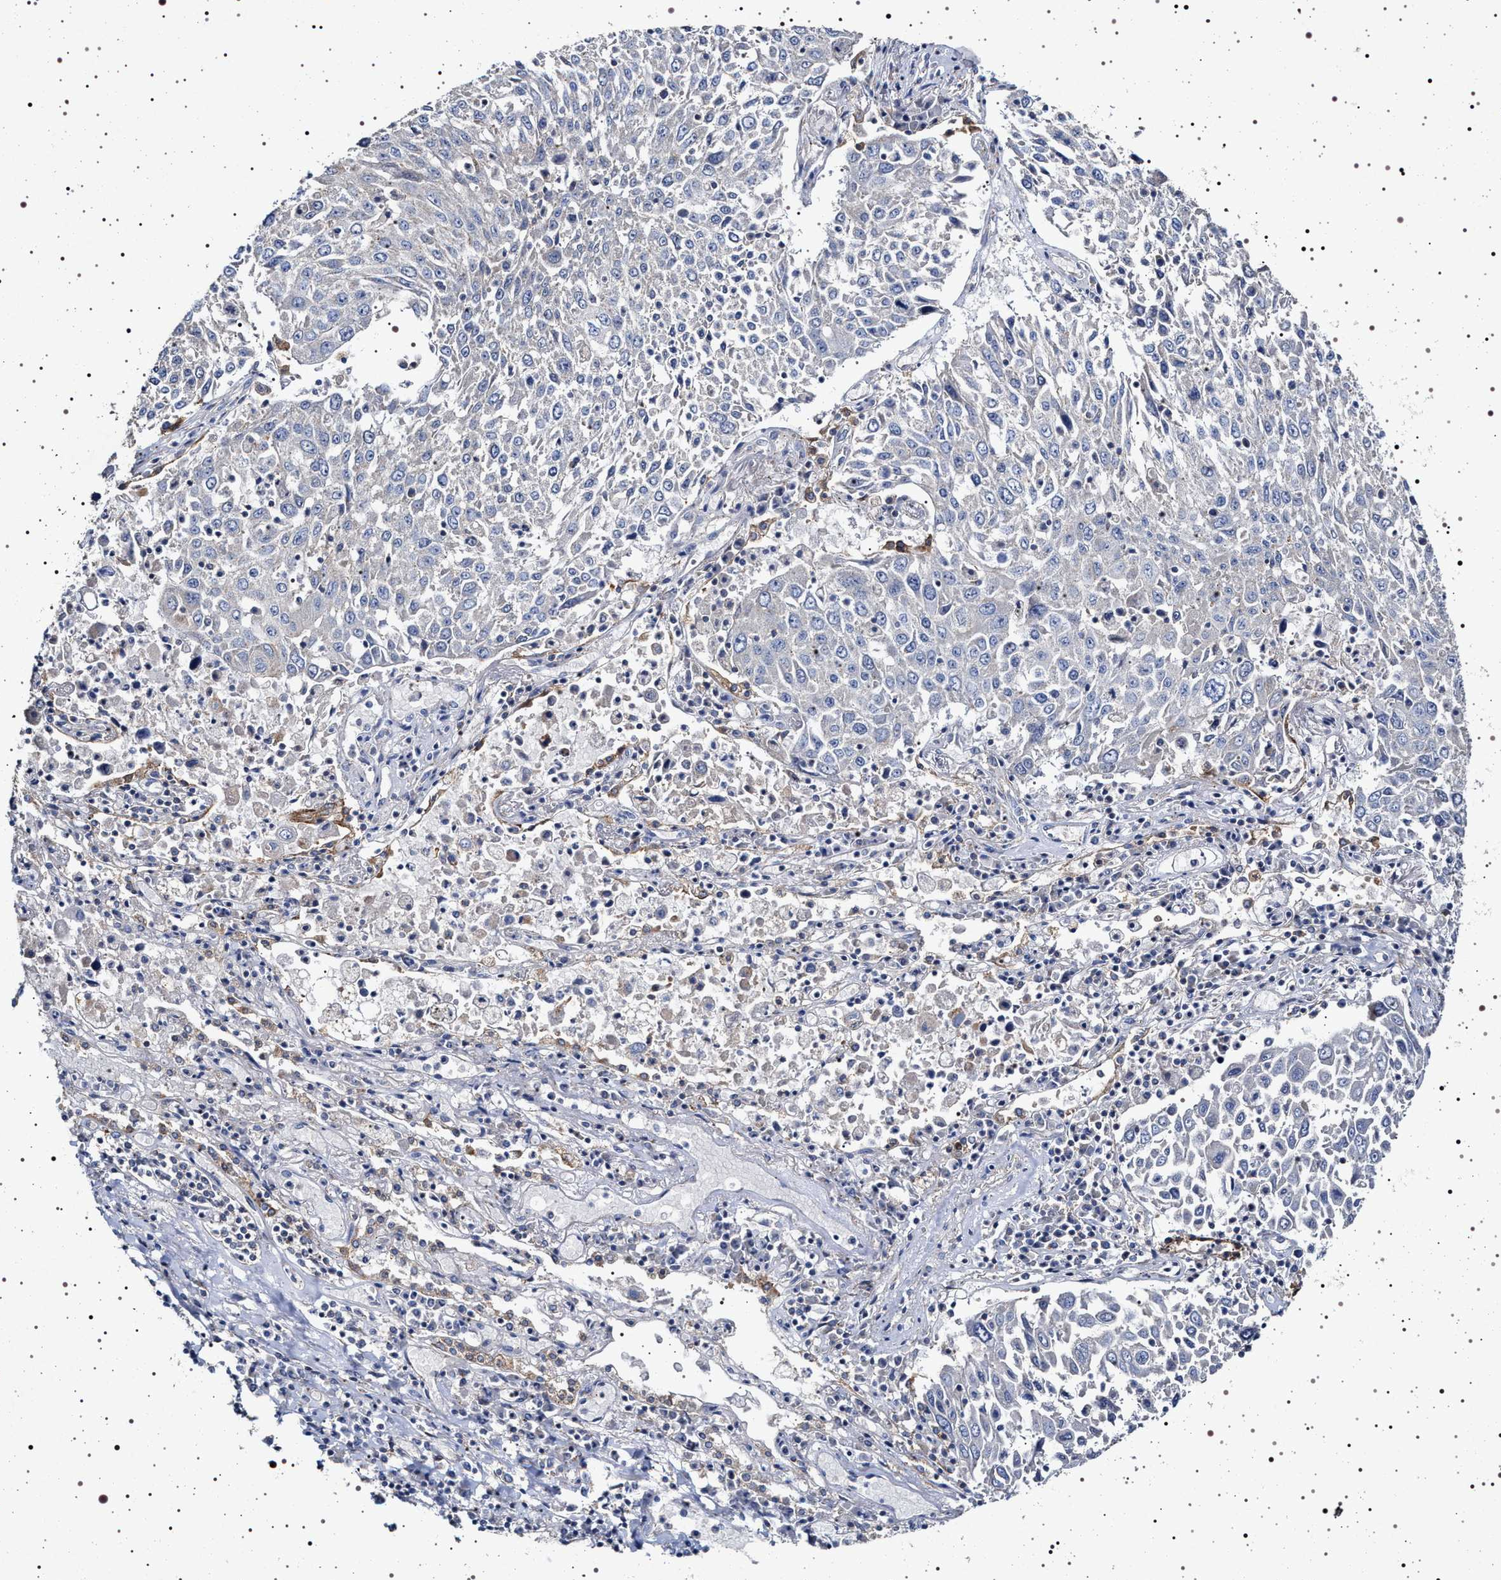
{"staining": {"intensity": "negative", "quantity": "none", "location": "none"}, "tissue": "lung cancer", "cell_type": "Tumor cells", "image_type": "cancer", "snomed": [{"axis": "morphology", "description": "Squamous cell carcinoma, NOS"}, {"axis": "topography", "description": "Lung"}], "caption": "Squamous cell carcinoma (lung) was stained to show a protein in brown. There is no significant expression in tumor cells.", "gene": "NAALADL2", "patient": {"sex": "male", "age": 65}}